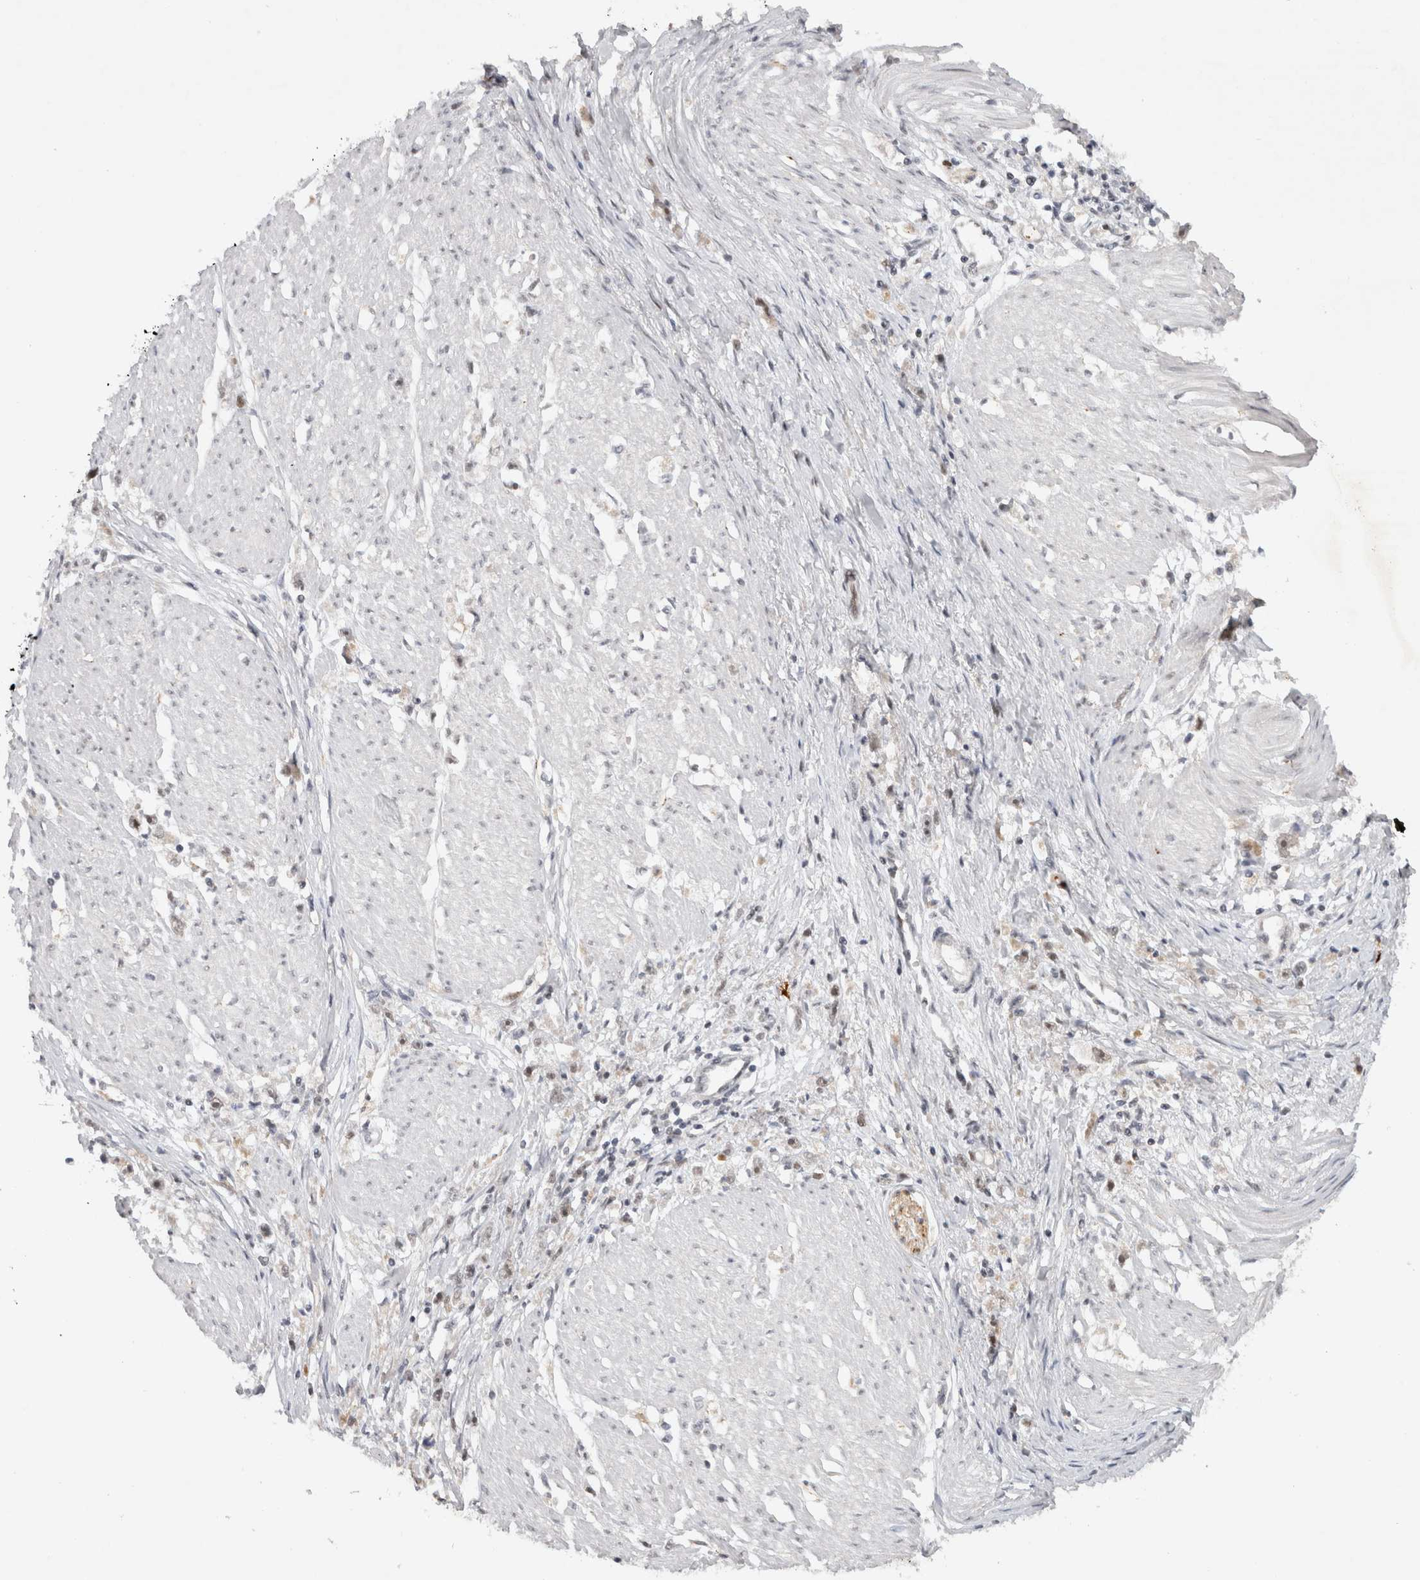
{"staining": {"intensity": "weak", "quantity": "<25%", "location": "nuclear"}, "tissue": "stomach cancer", "cell_type": "Tumor cells", "image_type": "cancer", "snomed": [{"axis": "morphology", "description": "Adenocarcinoma, NOS"}, {"axis": "topography", "description": "Stomach"}], "caption": "Stomach cancer was stained to show a protein in brown. There is no significant positivity in tumor cells. (DAB IHC with hematoxylin counter stain).", "gene": "HESX1", "patient": {"sex": "female", "age": 59}}